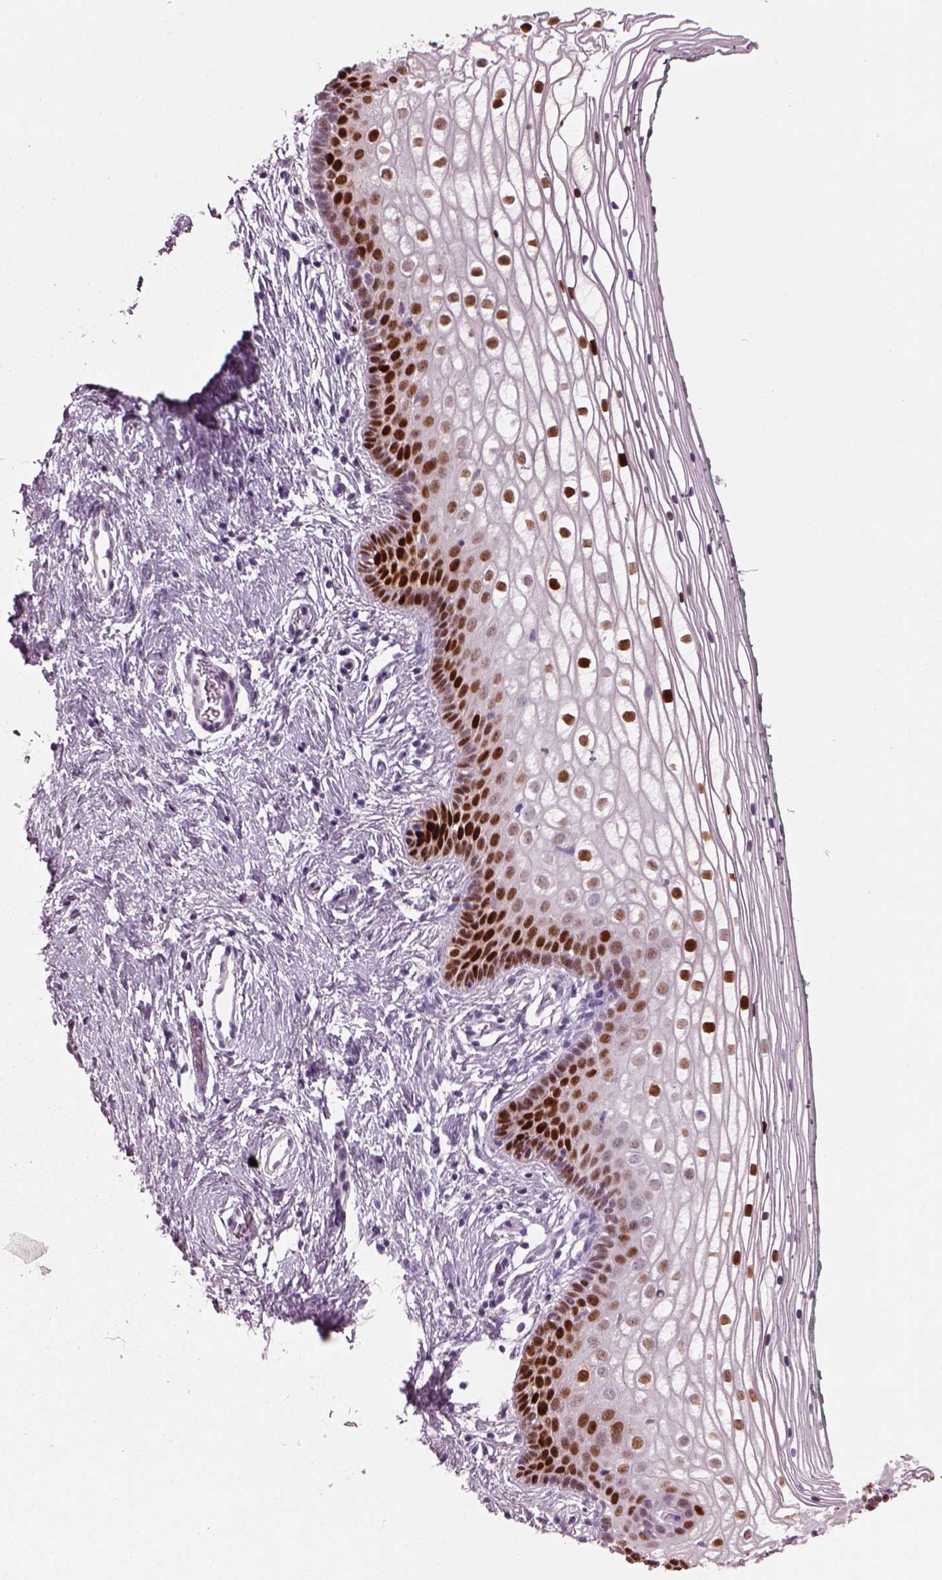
{"staining": {"intensity": "strong", "quantity": "25%-75%", "location": "nuclear"}, "tissue": "vagina", "cell_type": "Squamous epithelial cells", "image_type": "normal", "snomed": [{"axis": "morphology", "description": "Normal tissue, NOS"}, {"axis": "topography", "description": "Vagina"}], "caption": "Squamous epithelial cells display high levels of strong nuclear positivity in approximately 25%-75% of cells in benign human vagina.", "gene": "SOX9", "patient": {"sex": "female", "age": 36}}